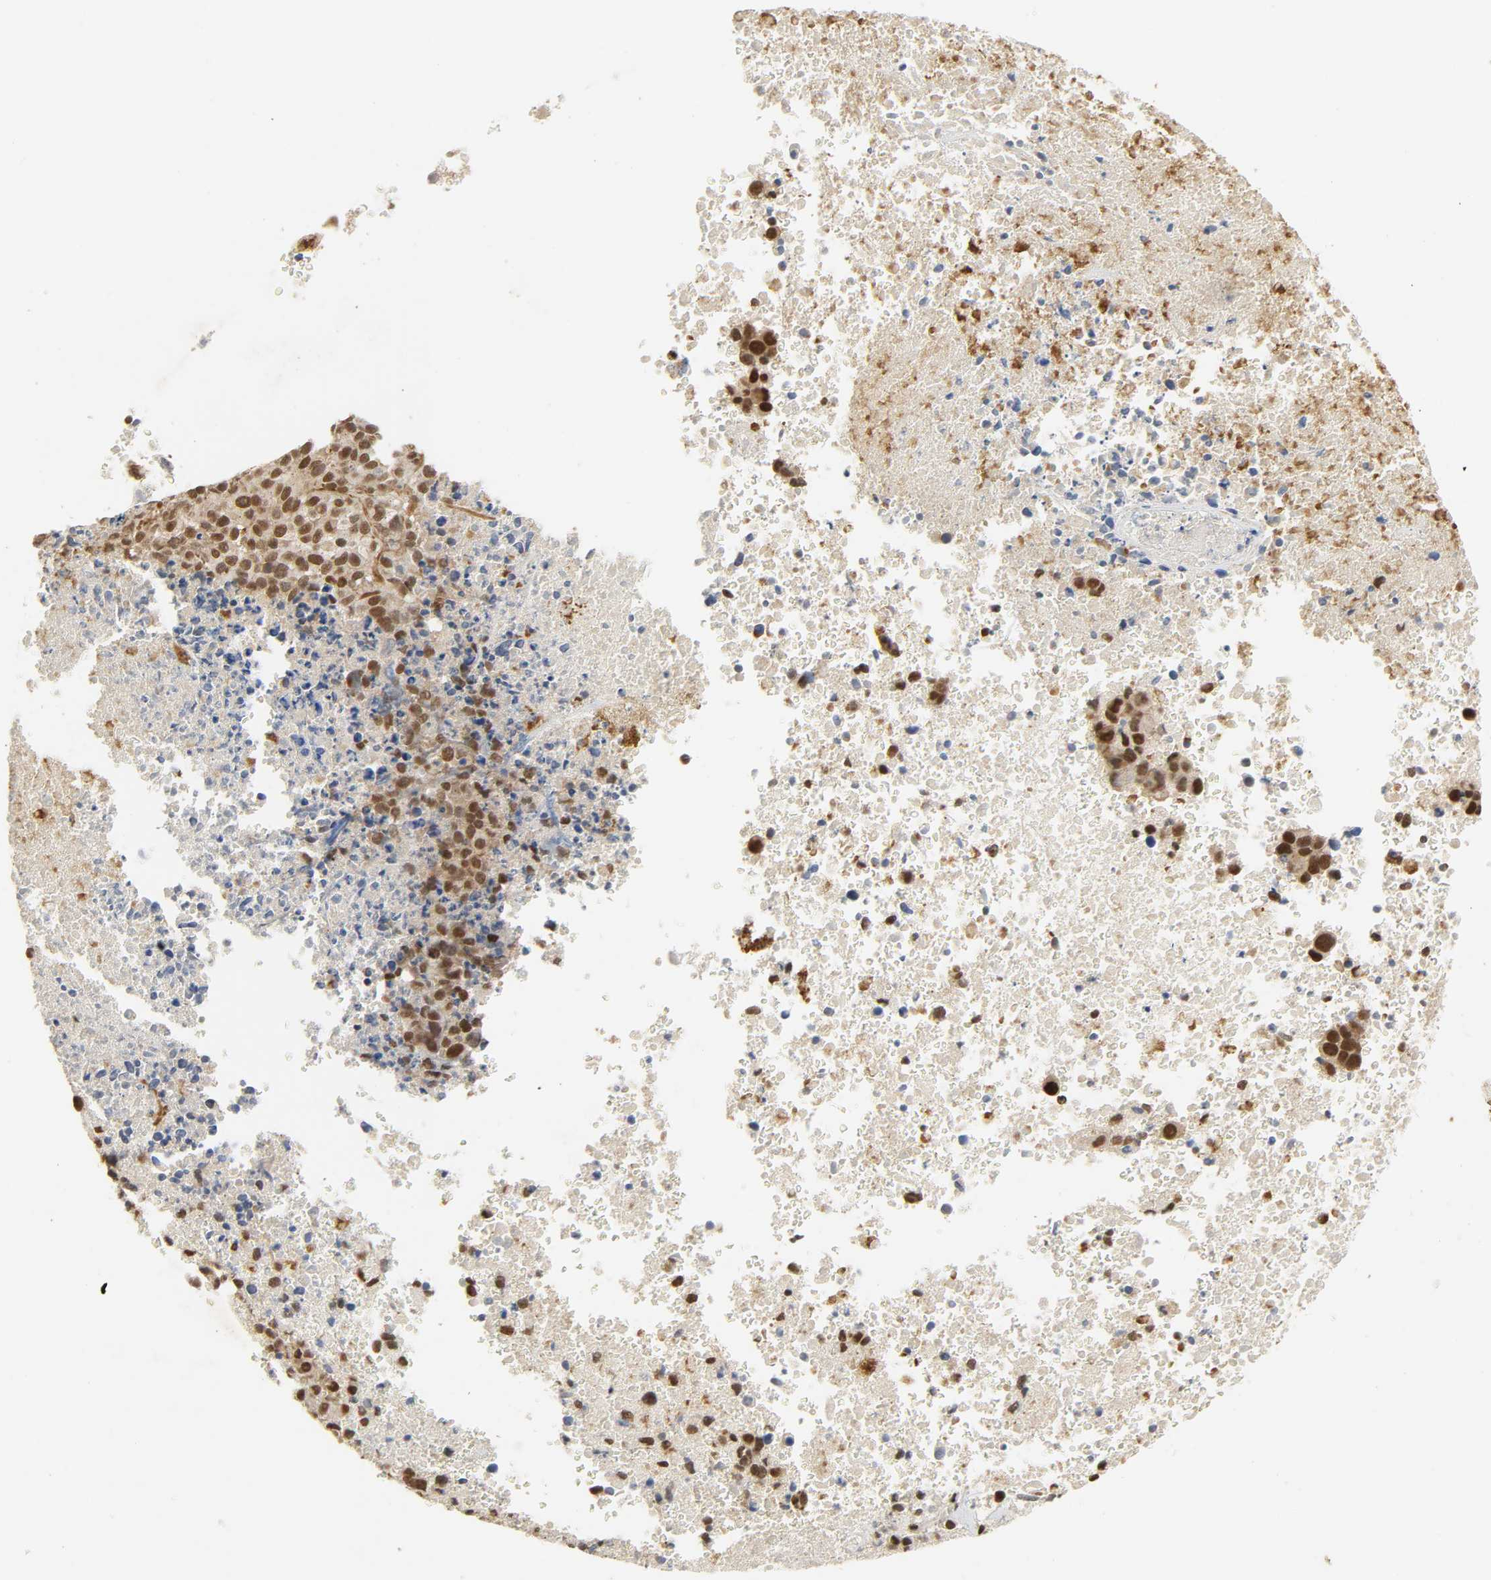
{"staining": {"intensity": "moderate", "quantity": ">75%", "location": "nuclear"}, "tissue": "melanoma", "cell_type": "Tumor cells", "image_type": "cancer", "snomed": [{"axis": "morphology", "description": "Malignant melanoma, Metastatic site"}, {"axis": "topography", "description": "Cerebral cortex"}], "caption": "Approximately >75% of tumor cells in human melanoma reveal moderate nuclear protein expression as visualized by brown immunohistochemical staining.", "gene": "NCOA6", "patient": {"sex": "female", "age": 52}}